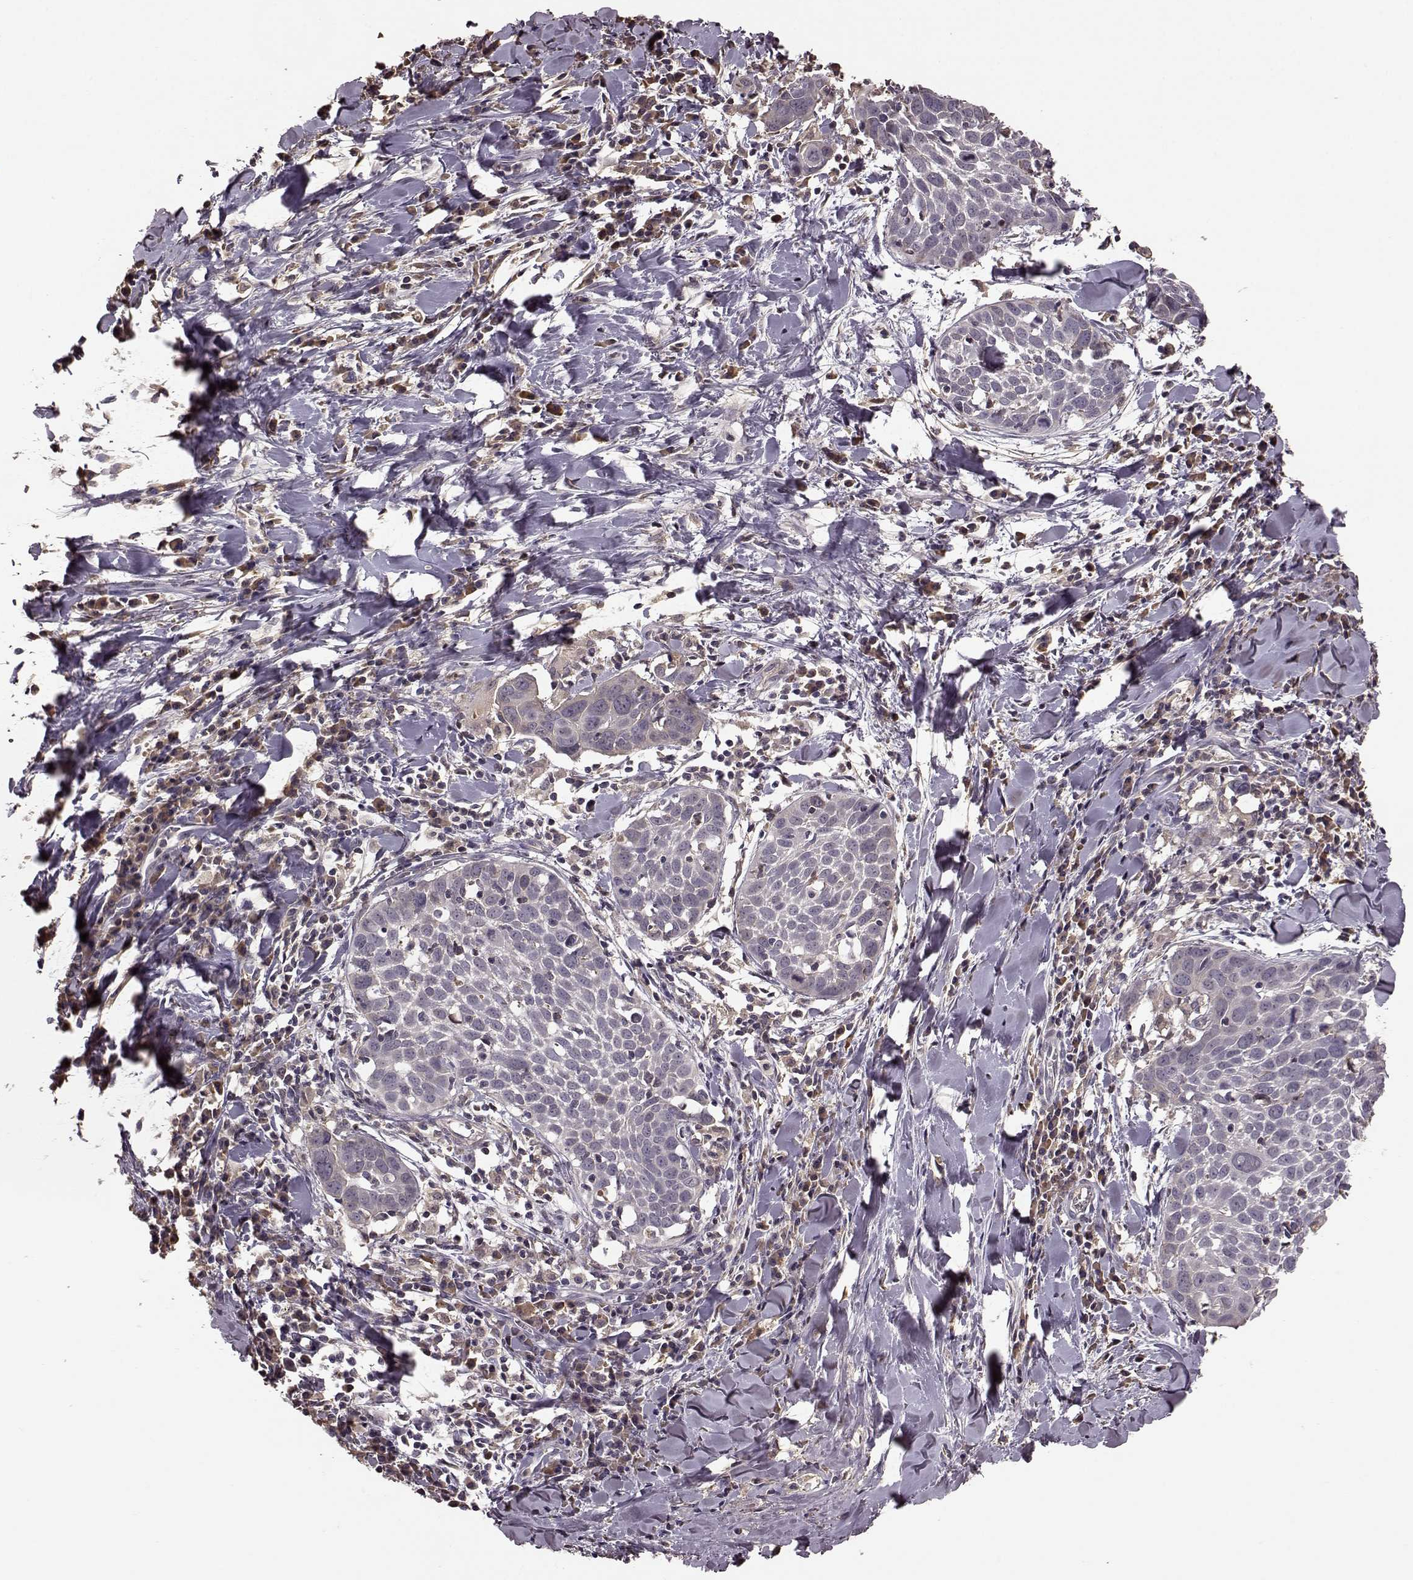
{"staining": {"intensity": "negative", "quantity": "none", "location": "none"}, "tissue": "lung cancer", "cell_type": "Tumor cells", "image_type": "cancer", "snomed": [{"axis": "morphology", "description": "Squamous cell carcinoma, NOS"}, {"axis": "topography", "description": "Lung"}], "caption": "Lung cancer (squamous cell carcinoma) was stained to show a protein in brown. There is no significant positivity in tumor cells.", "gene": "NRL", "patient": {"sex": "male", "age": 57}}